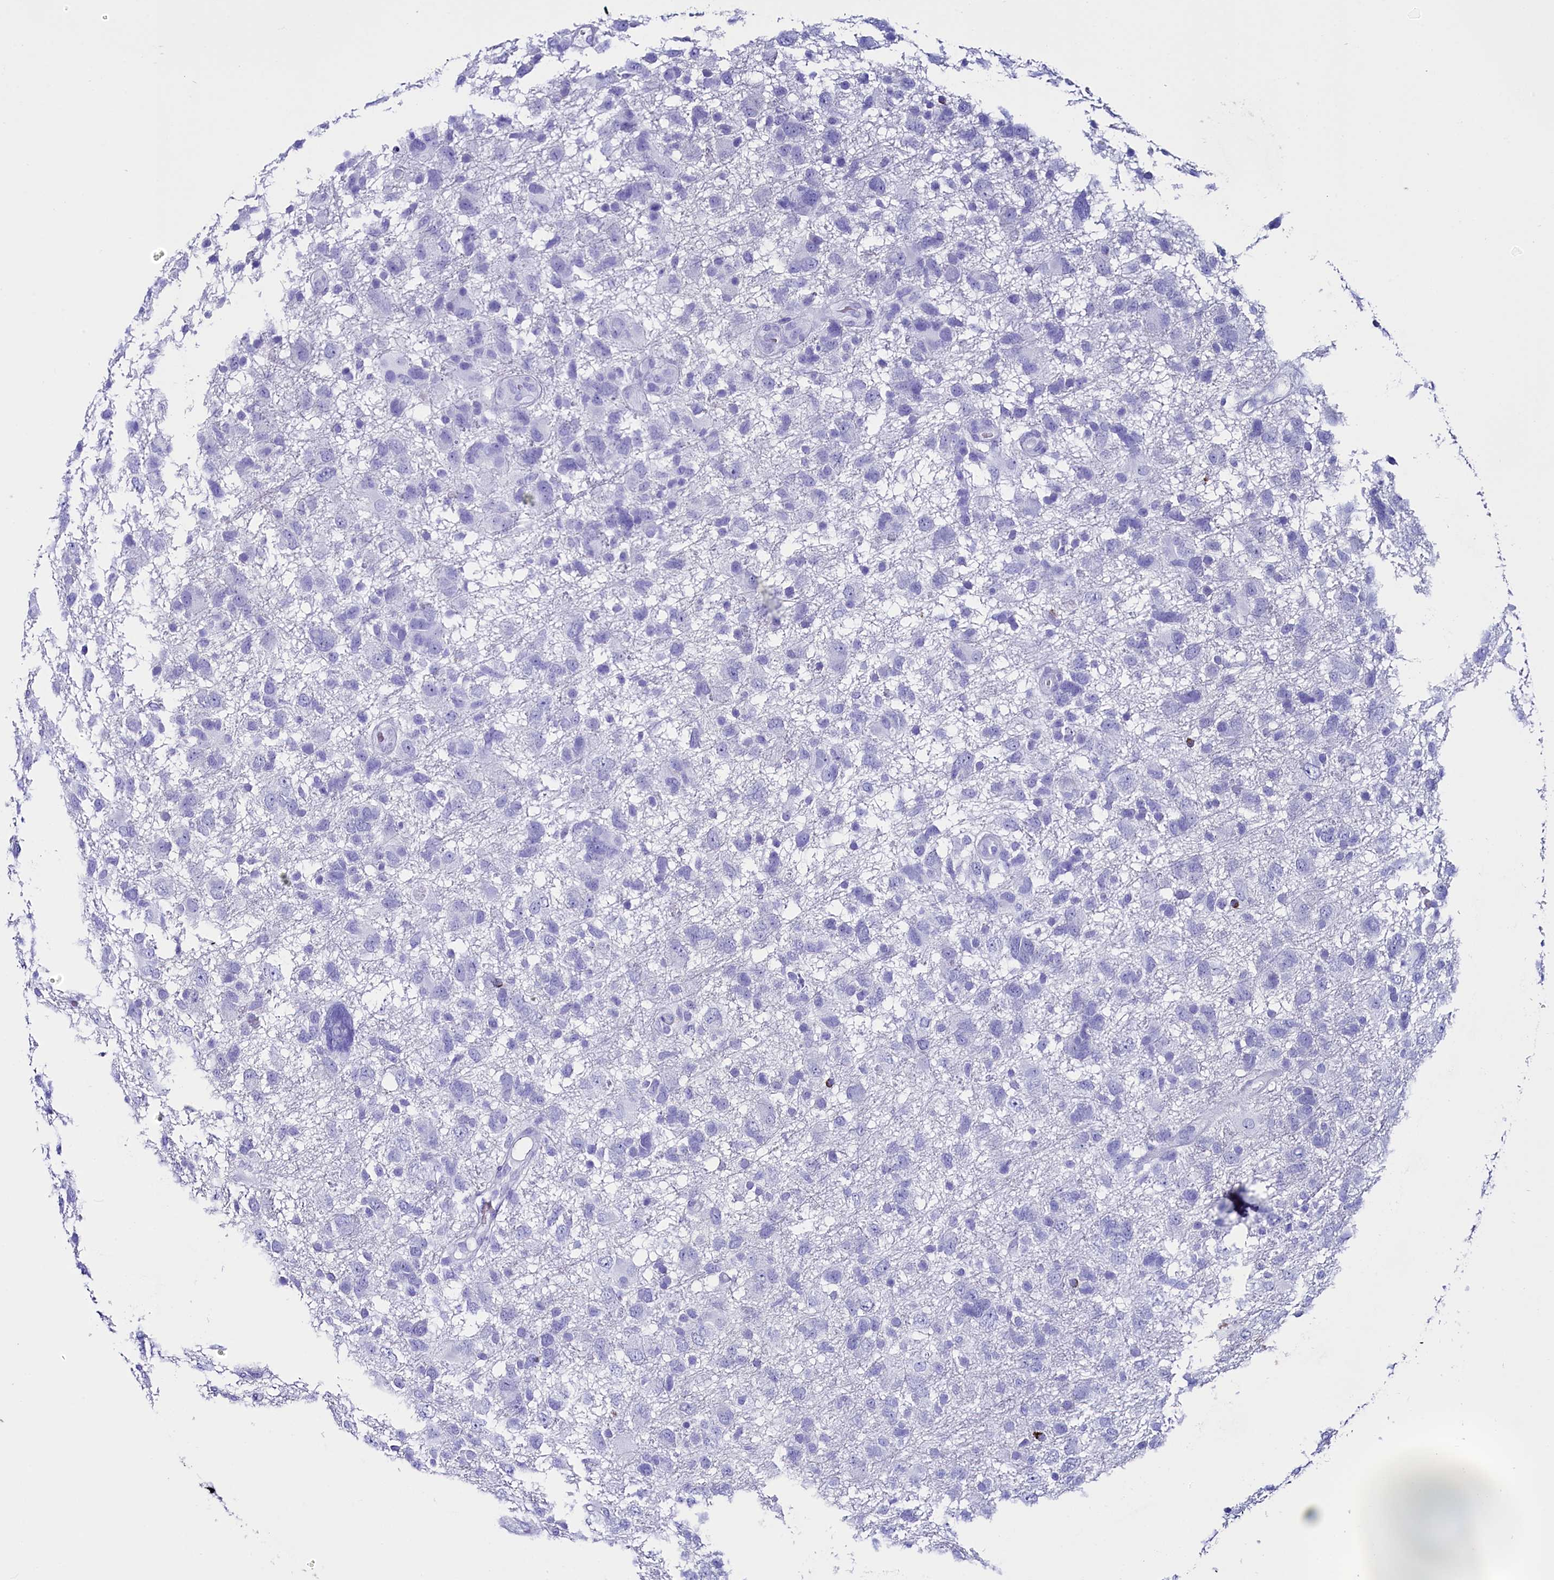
{"staining": {"intensity": "negative", "quantity": "none", "location": "none"}, "tissue": "glioma", "cell_type": "Tumor cells", "image_type": "cancer", "snomed": [{"axis": "morphology", "description": "Glioma, malignant, High grade"}, {"axis": "topography", "description": "Brain"}], "caption": "Immunohistochemistry image of malignant glioma (high-grade) stained for a protein (brown), which exhibits no staining in tumor cells.", "gene": "ANKRD29", "patient": {"sex": "male", "age": 61}}